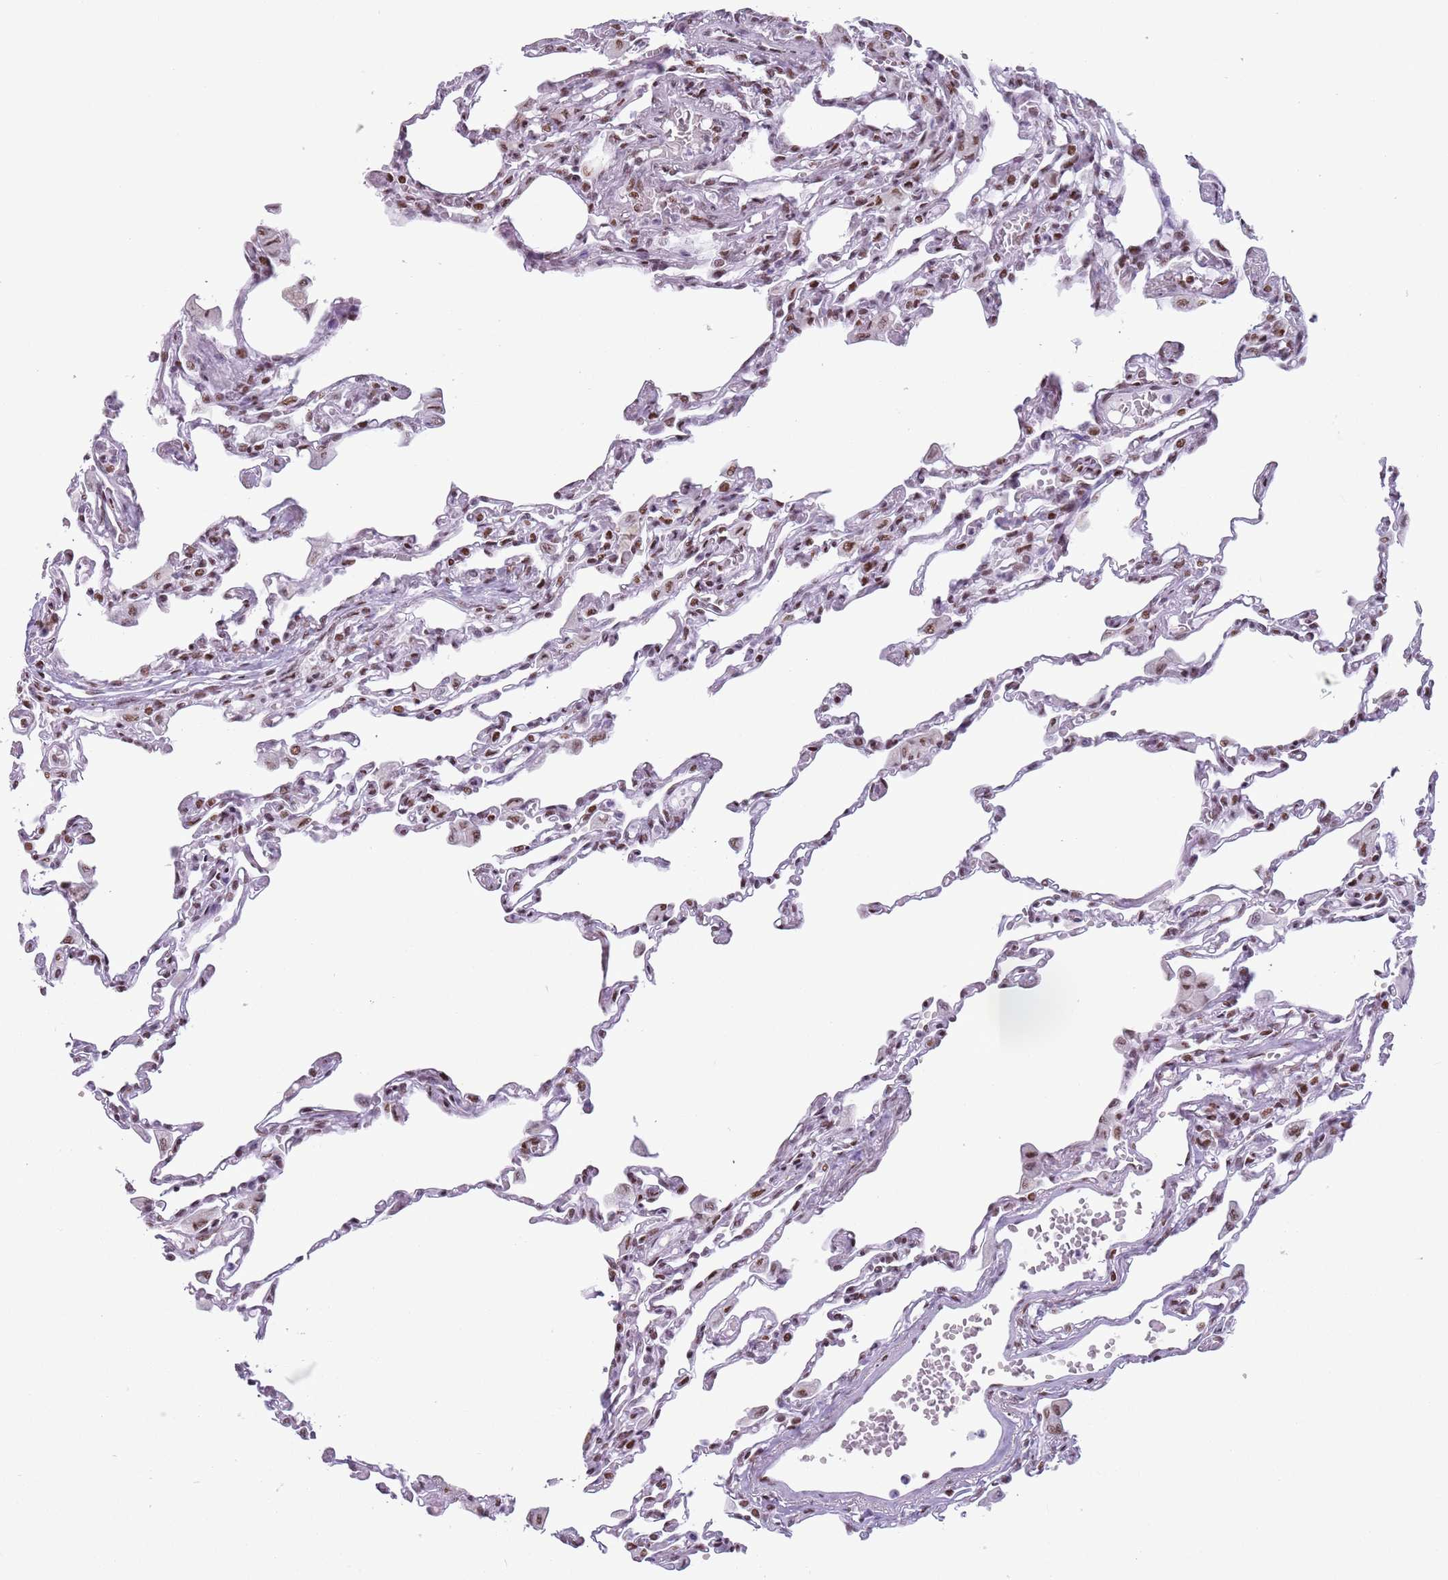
{"staining": {"intensity": "moderate", "quantity": ">75%", "location": "nuclear"}, "tissue": "lung", "cell_type": "Alveolar cells", "image_type": "normal", "snomed": [{"axis": "morphology", "description": "Normal tissue, NOS"}, {"axis": "topography", "description": "Bronchus"}, {"axis": "topography", "description": "Lung"}], "caption": "An immunohistochemistry (IHC) histopathology image of normal tissue is shown. Protein staining in brown highlights moderate nuclear positivity in lung within alveolar cells.", "gene": "FAM104B", "patient": {"sex": "female", "age": 49}}